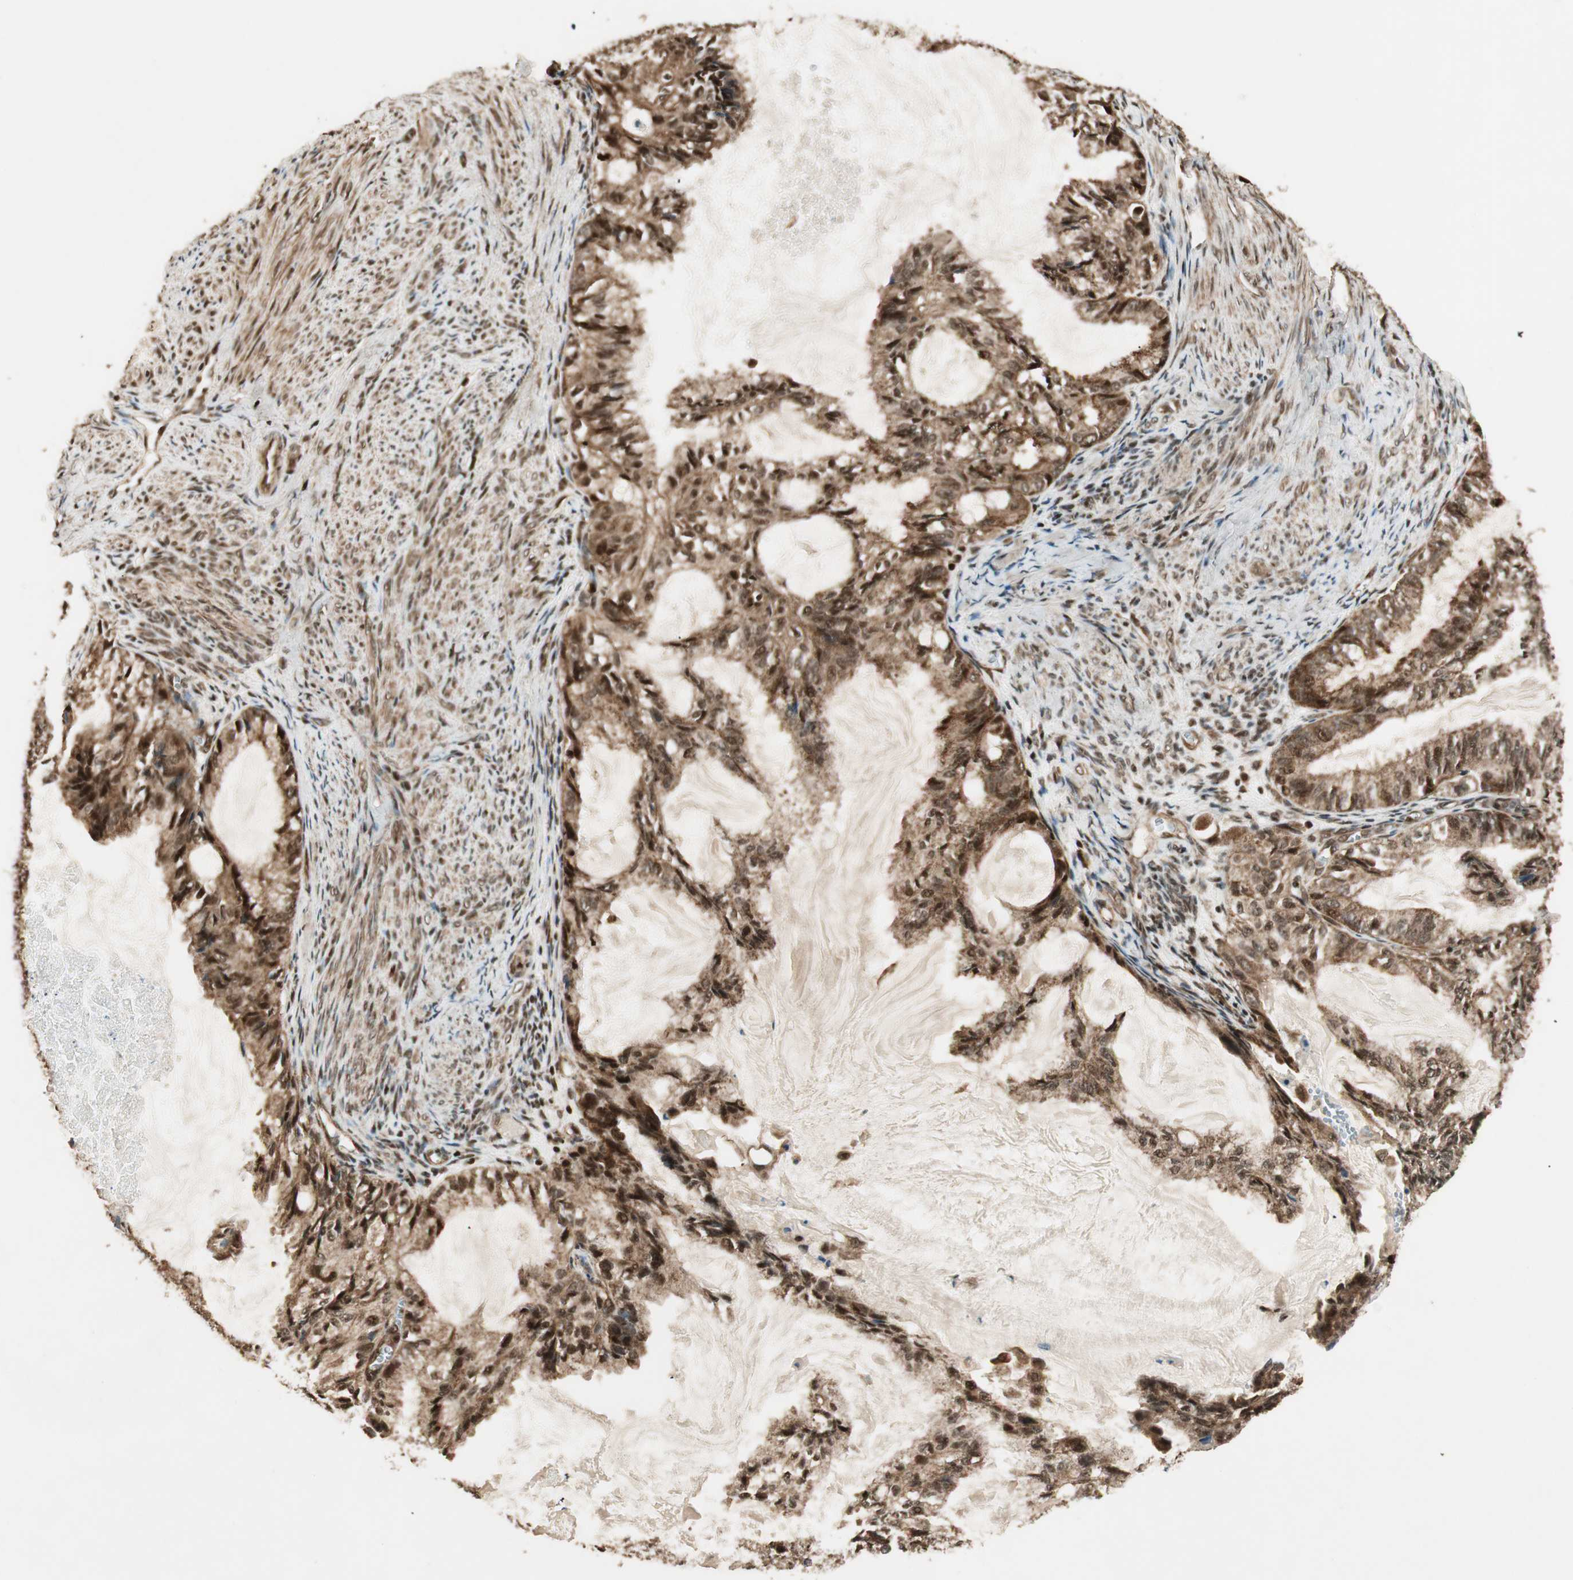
{"staining": {"intensity": "strong", "quantity": ">75%", "location": "cytoplasmic/membranous,nuclear"}, "tissue": "cervical cancer", "cell_type": "Tumor cells", "image_type": "cancer", "snomed": [{"axis": "morphology", "description": "Normal tissue, NOS"}, {"axis": "morphology", "description": "Adenocarcinoma, NOS"}, {"axis": "topography", "description": "Cervix"}, {"axis": "topography", "description": "Endometrium"}], "caption": "Immunohistochemical staining of cervical adenocarcinoma reveals strong cytoplasmic/membranous and nuclear protein positivity in approximately >75% of tumor cells.", "gene": "RPA3", "patient": {"sex": "female", "age": 86}}